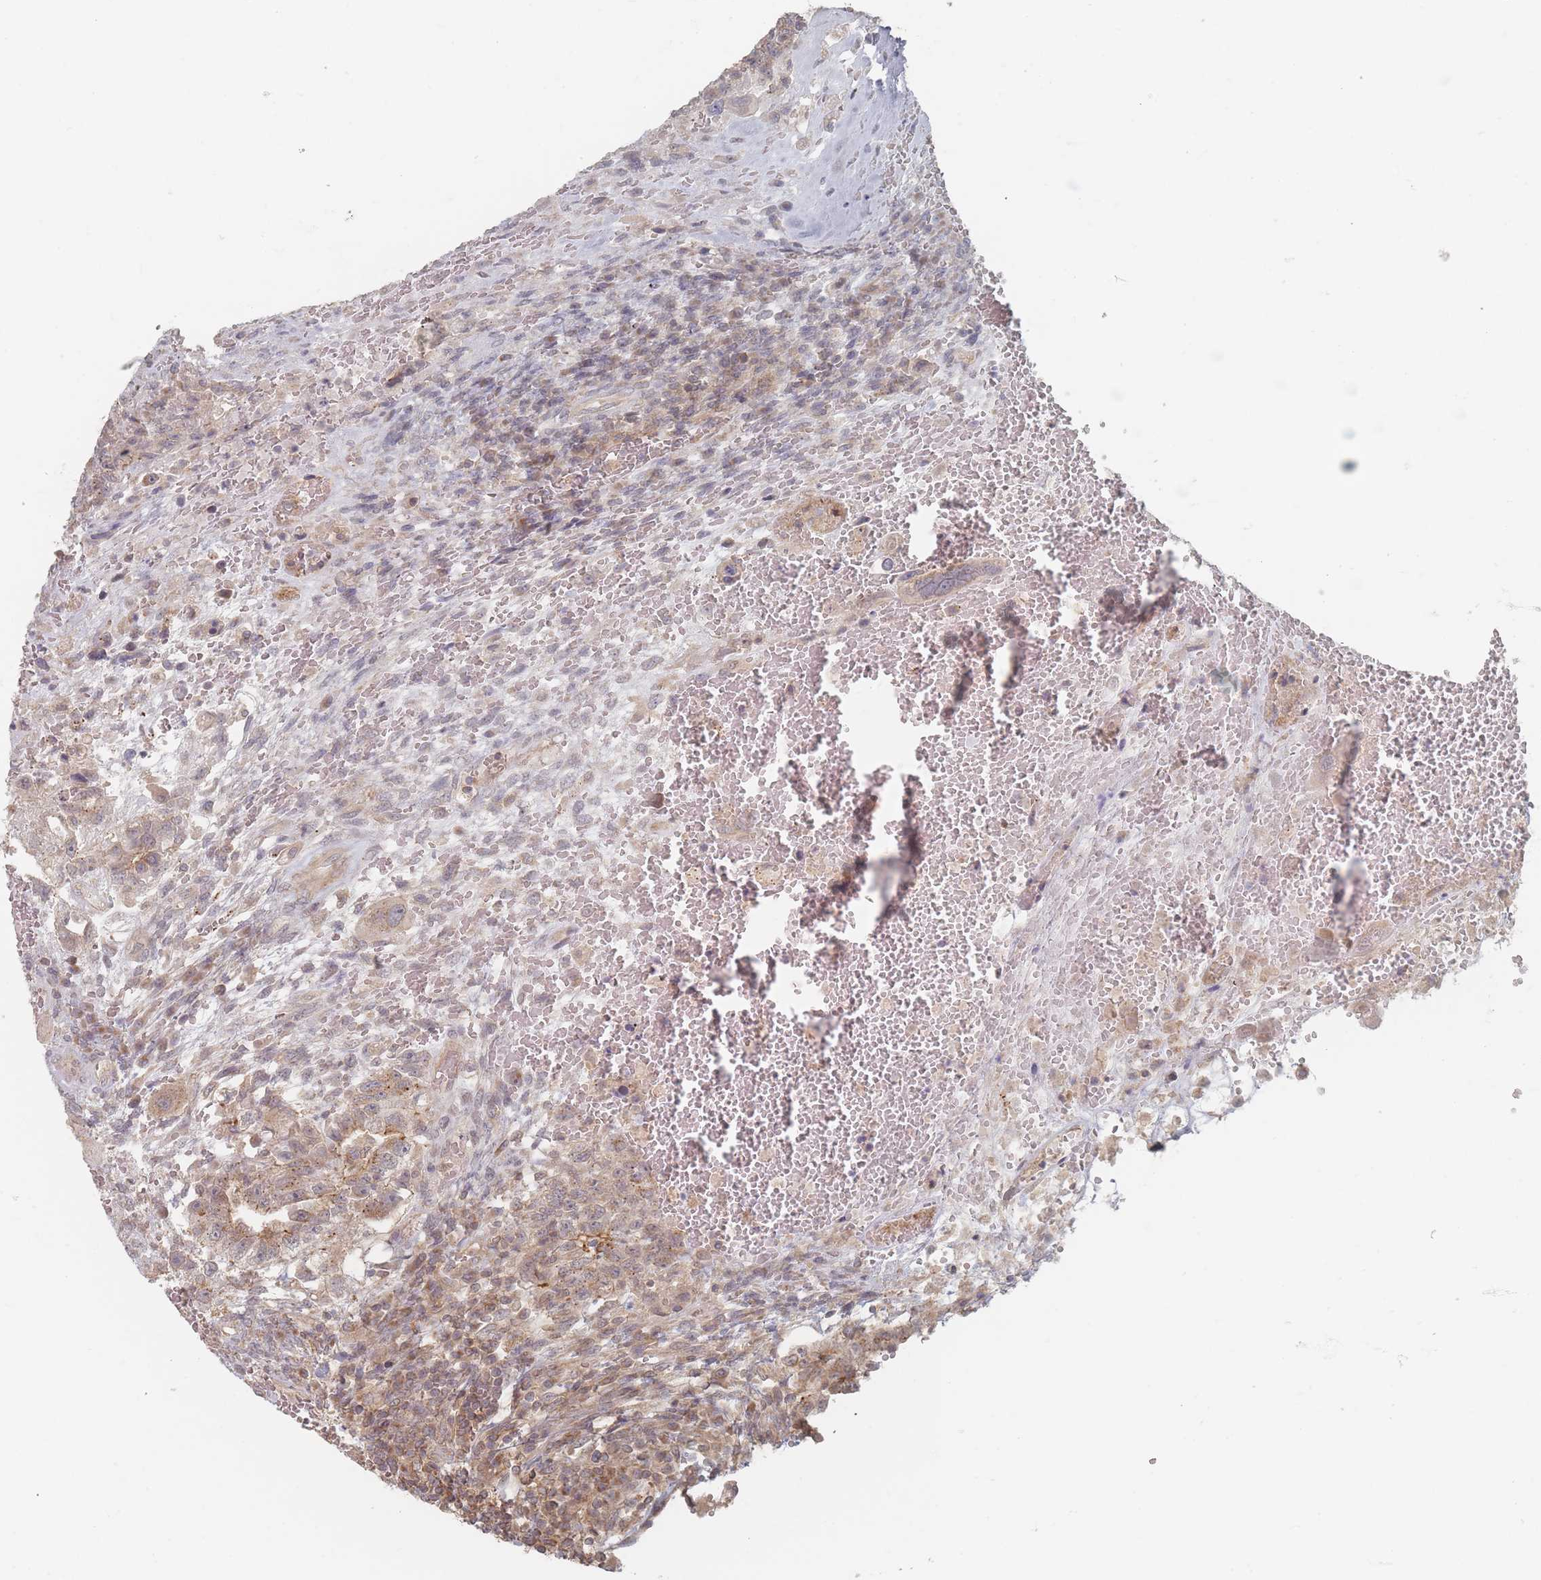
{"staining": {"intensity": "moderate", "quantity": "<25%", "location": "cytoplasmic/membranous"}, "tissue": "testis cancer", "cell_type": "Tumor cells", "image_type": "cancer", "snomed": [{"axis": "morphology", "description": "Carcinoma, Embryonal, NOS"}, {"axis": "topography", "description": "Testis"}], "caption": "DAB immunohistochemical staining of testis embryonal carcinoma demonstrates moderate cytoplasmic/membranous protein staining in about <25% of tumor cells. Using DAB (brown) and hematoxylin (blue) stains, captured at high magnification using brightfield microscopy.", "gene": "GLE1", "patient": {"sex": "male", "age": 26}}